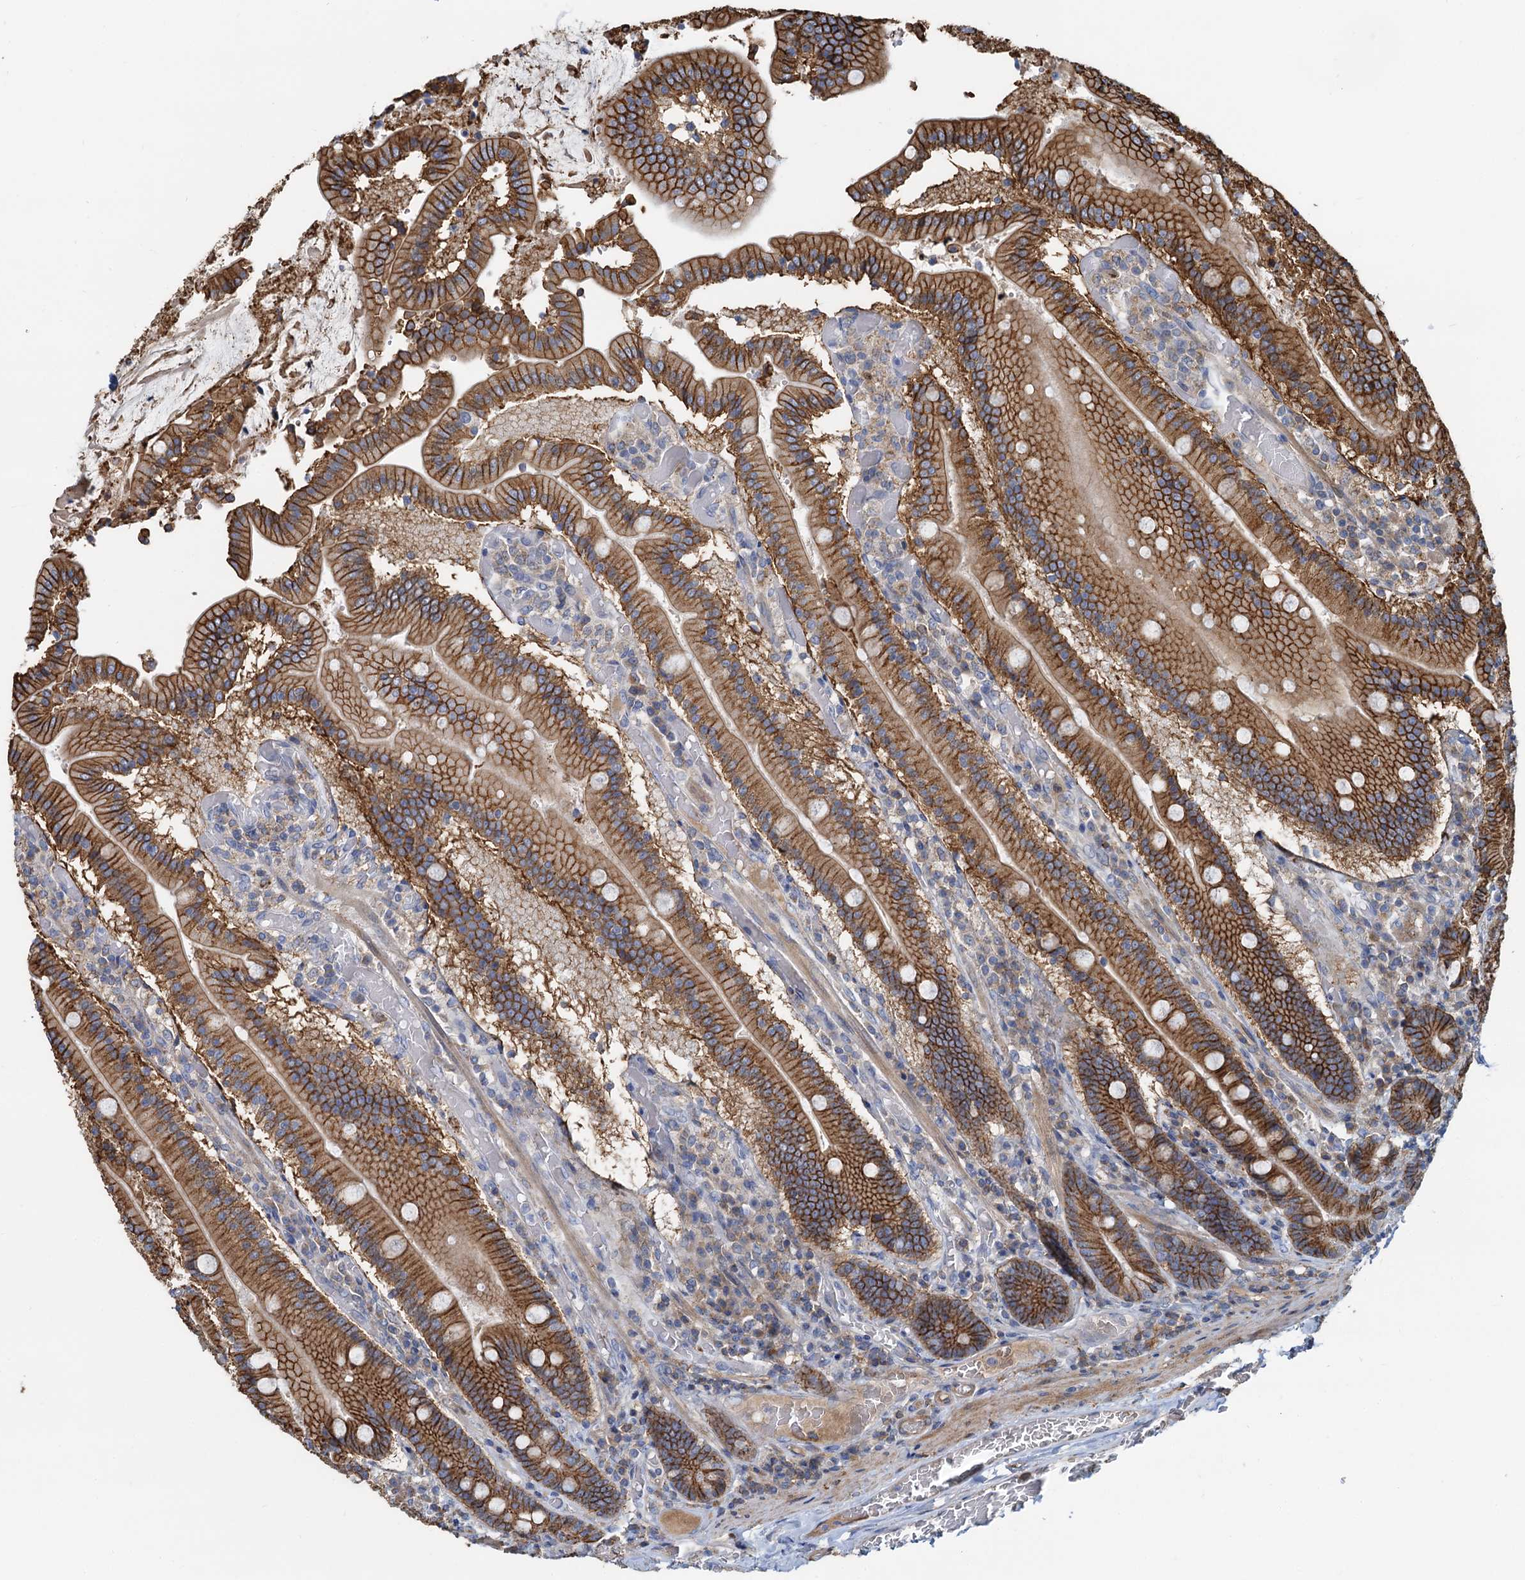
{"staining": {"intensity": "strong", "quantity": ">75%", "location": "cytoplasmic/membranous"}, "tissue": "duodenum", "cell_type": "Glandular cells", "image_type": "normal", "snomed": [{"axis": "morphology", "description": "Normal tissue, NOS"}, {"axis": "topography", "description": "Duodenum"}], "caption": "This histopathology image exhibits immunohistochemistry staining of benign human duodenum, with high strong cytoplasmic/membranous staining in about >75% of glandular cells.", "gene": "LNX2", "patient": {"sex": "female", "age": 62}}